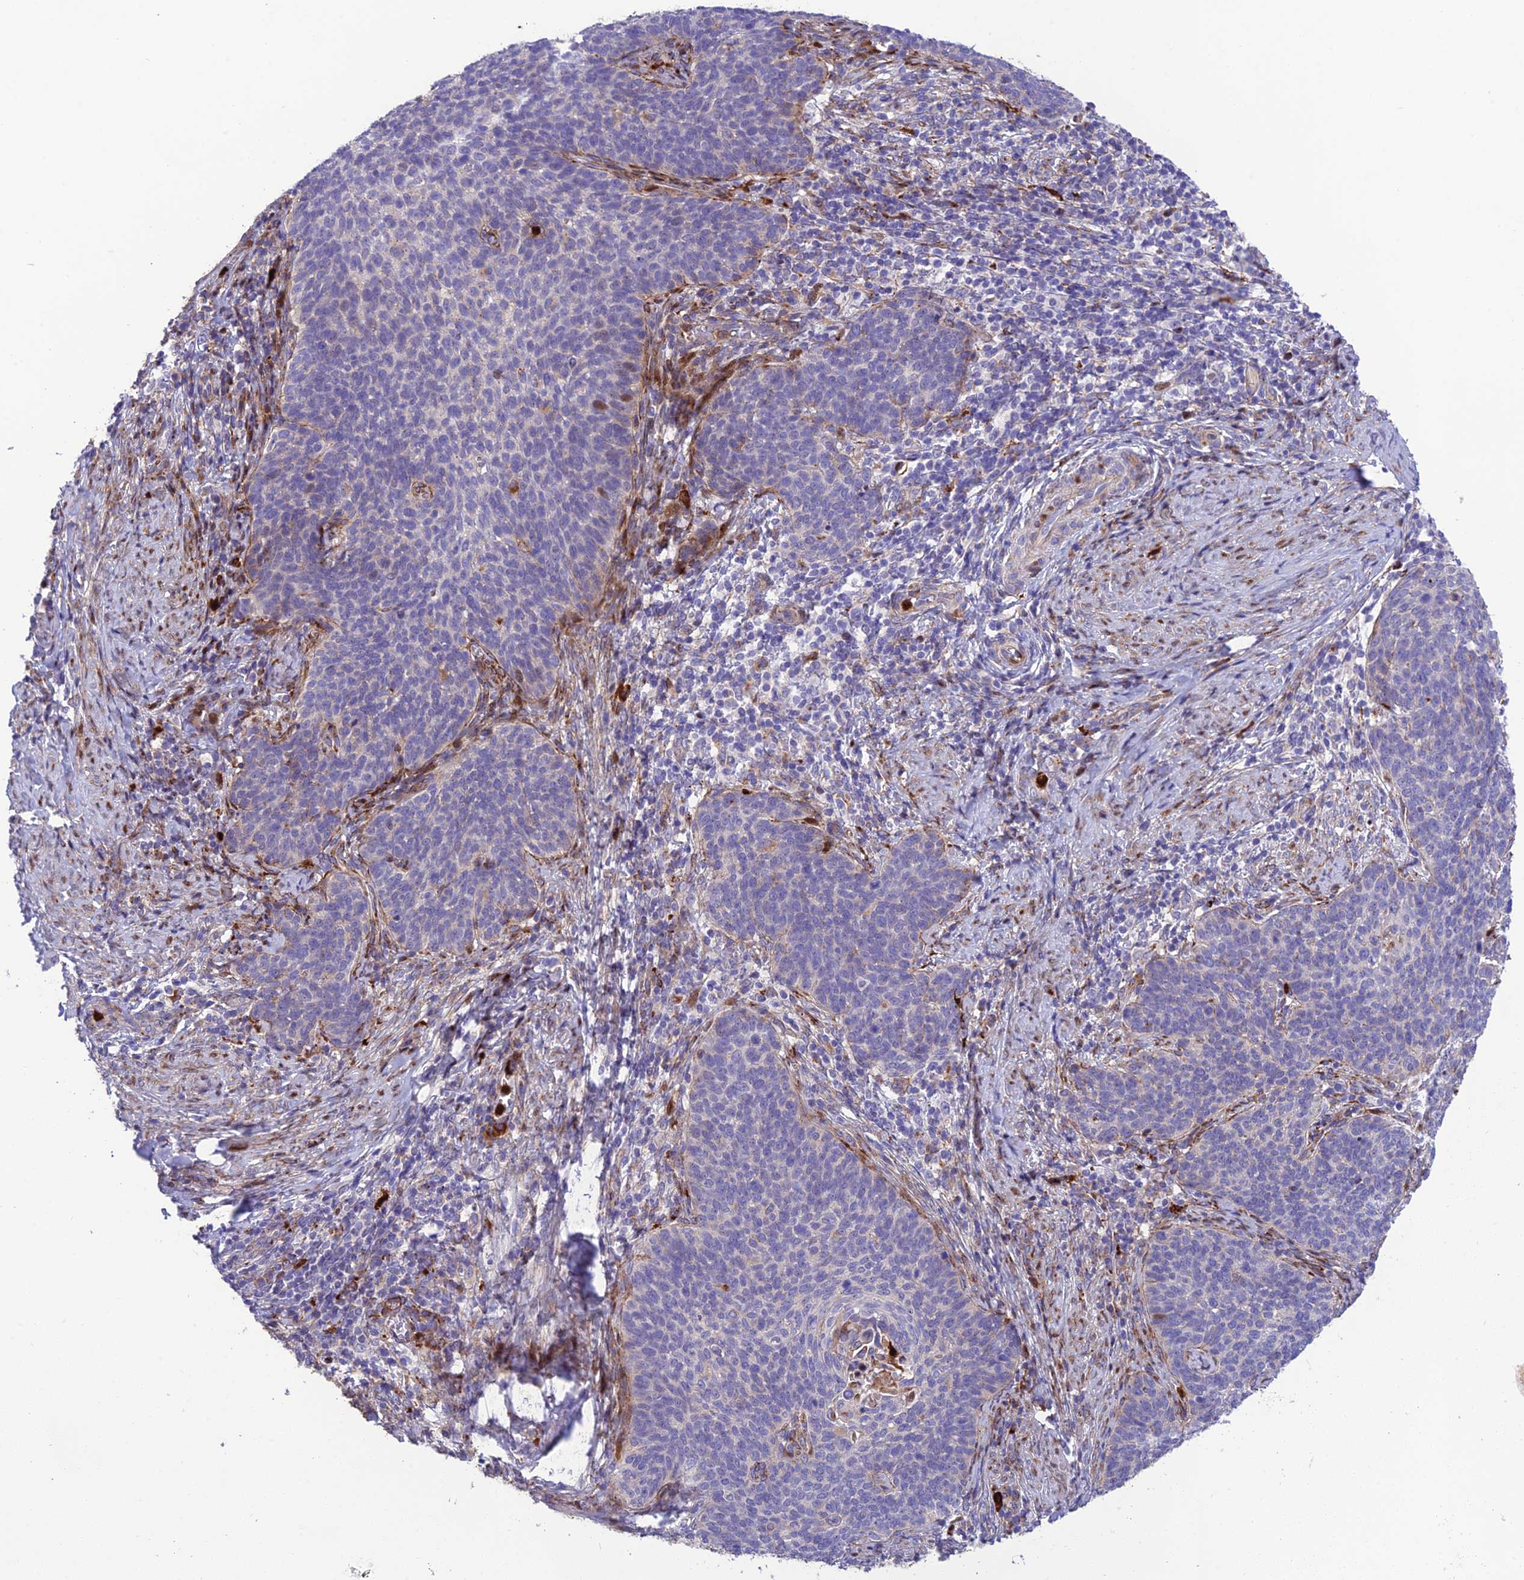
{"staining": {"intensity": "negative", "quantity": "none", "location": "none"}, "tissue": "cervical cancer", "cell_type": "Tumor cells", "image_type": "cancer", "snomed": [{"axis": "morphology", "description": "Normal tissue, NOS"}, {"axis": "morphology", "description": "Squamous cell carcinoma, NOS"}, {"axis": "topography", "description": "Cervix"}], "caption": "Cervical squamous cell carcinoma stained for a protein using immunohistochemistry shows no positivity tumor cells.", "gene": "CPSF4L", "patient": {"sex": "female", "age": 39}}